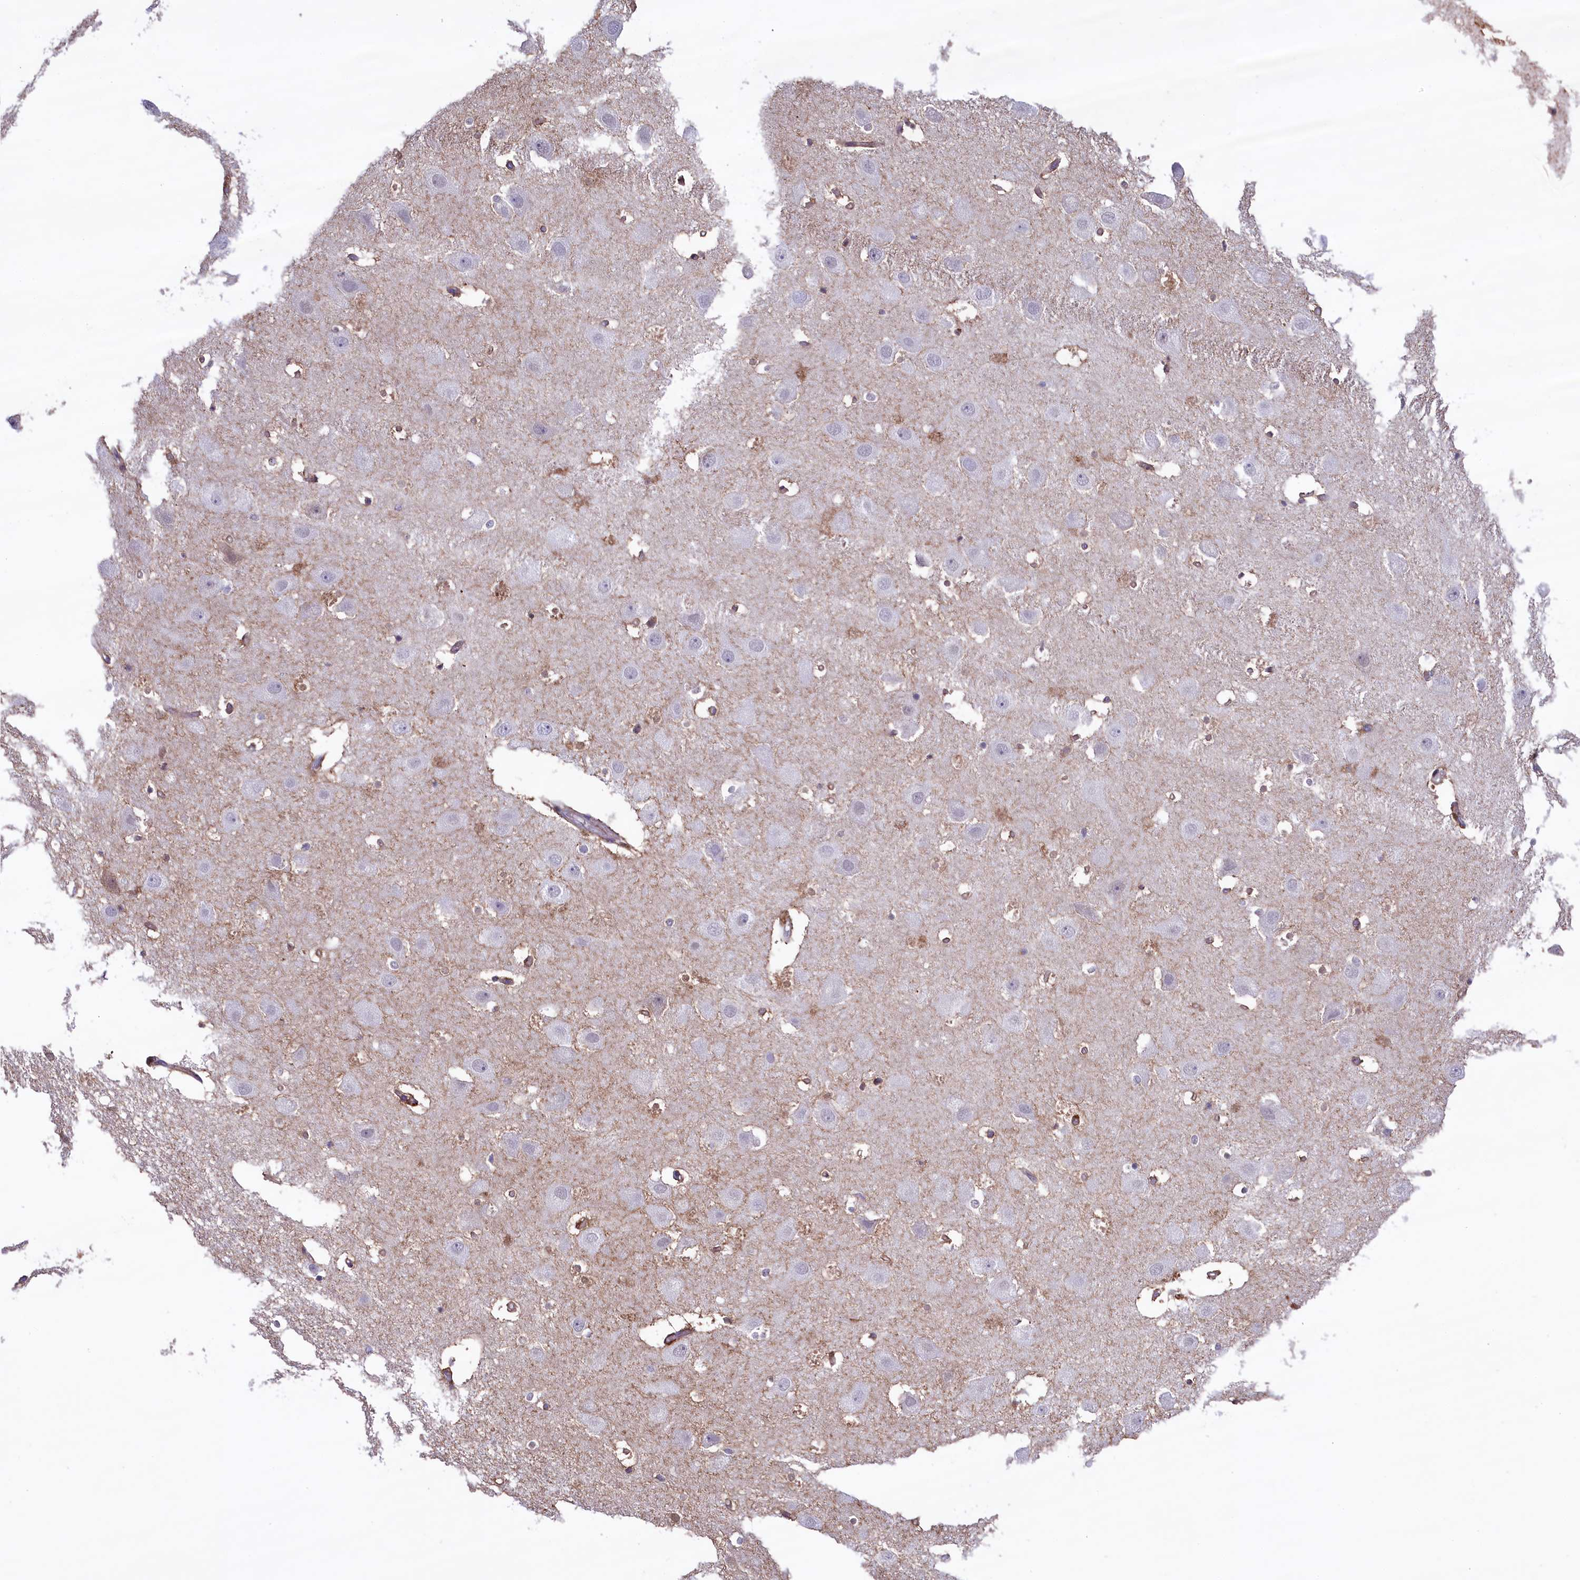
{"staining": {"intensity": "moderate", "quantity": "25%-75%", "location": "none"}, "tissue": "hippocampus", "cell_type": "Glial cells", "image_type": "normal", "snomed": [{"axis": "morphology", "description": "Normal tissue, NOS"}, {"axis": "topography", "description": "Hippocampus"}], "caption": "Hippocampus stained with IHC shows moderate None expression in about 25%-75% of glial cells.", "gene": "MAN2B1", "patient": {"sex": "female", "age": 52}}